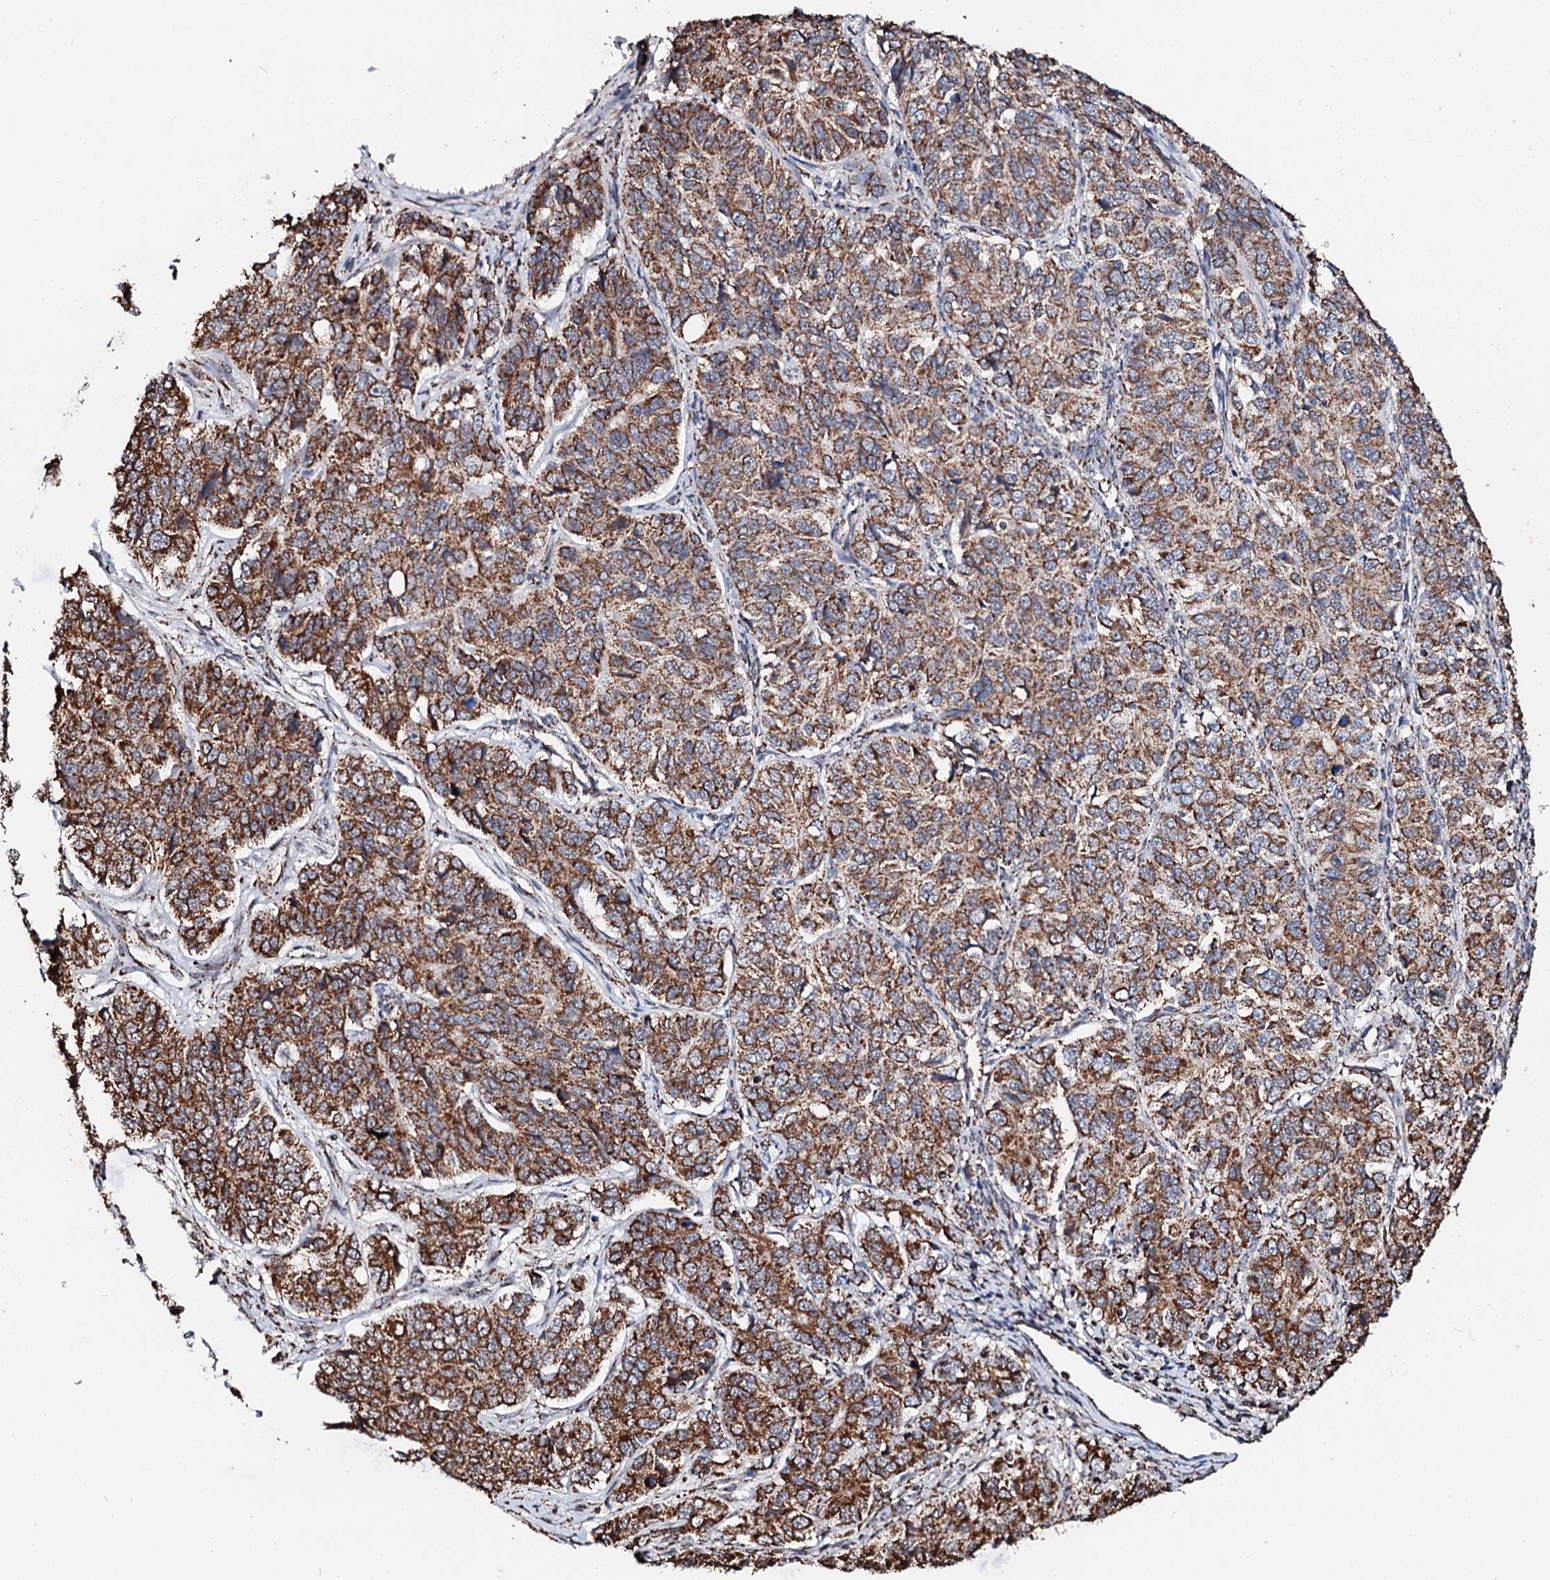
{"staining": {"intensity": "moderate", "quantity": ">75%", "location": "cytoplasmic/membranous"}, "tissue": "ovarian cancer", "cell_type": "Tumor cells", "image_type": "cancer", "snomed": [{"axis": "morphology", "description": "Carcinoma, endometroid"}, {"axis": "topography", "description": "Ovary"}], "caption": "Human ovarian cancer (endometroid carcinoma) stained with a brown dye displays moderate cytoplasmic/membranous positive staining in approximately >75% of tumor cells.", "gene": "SECISBP2L", "patient": {"sex": "female", "age": 51}}